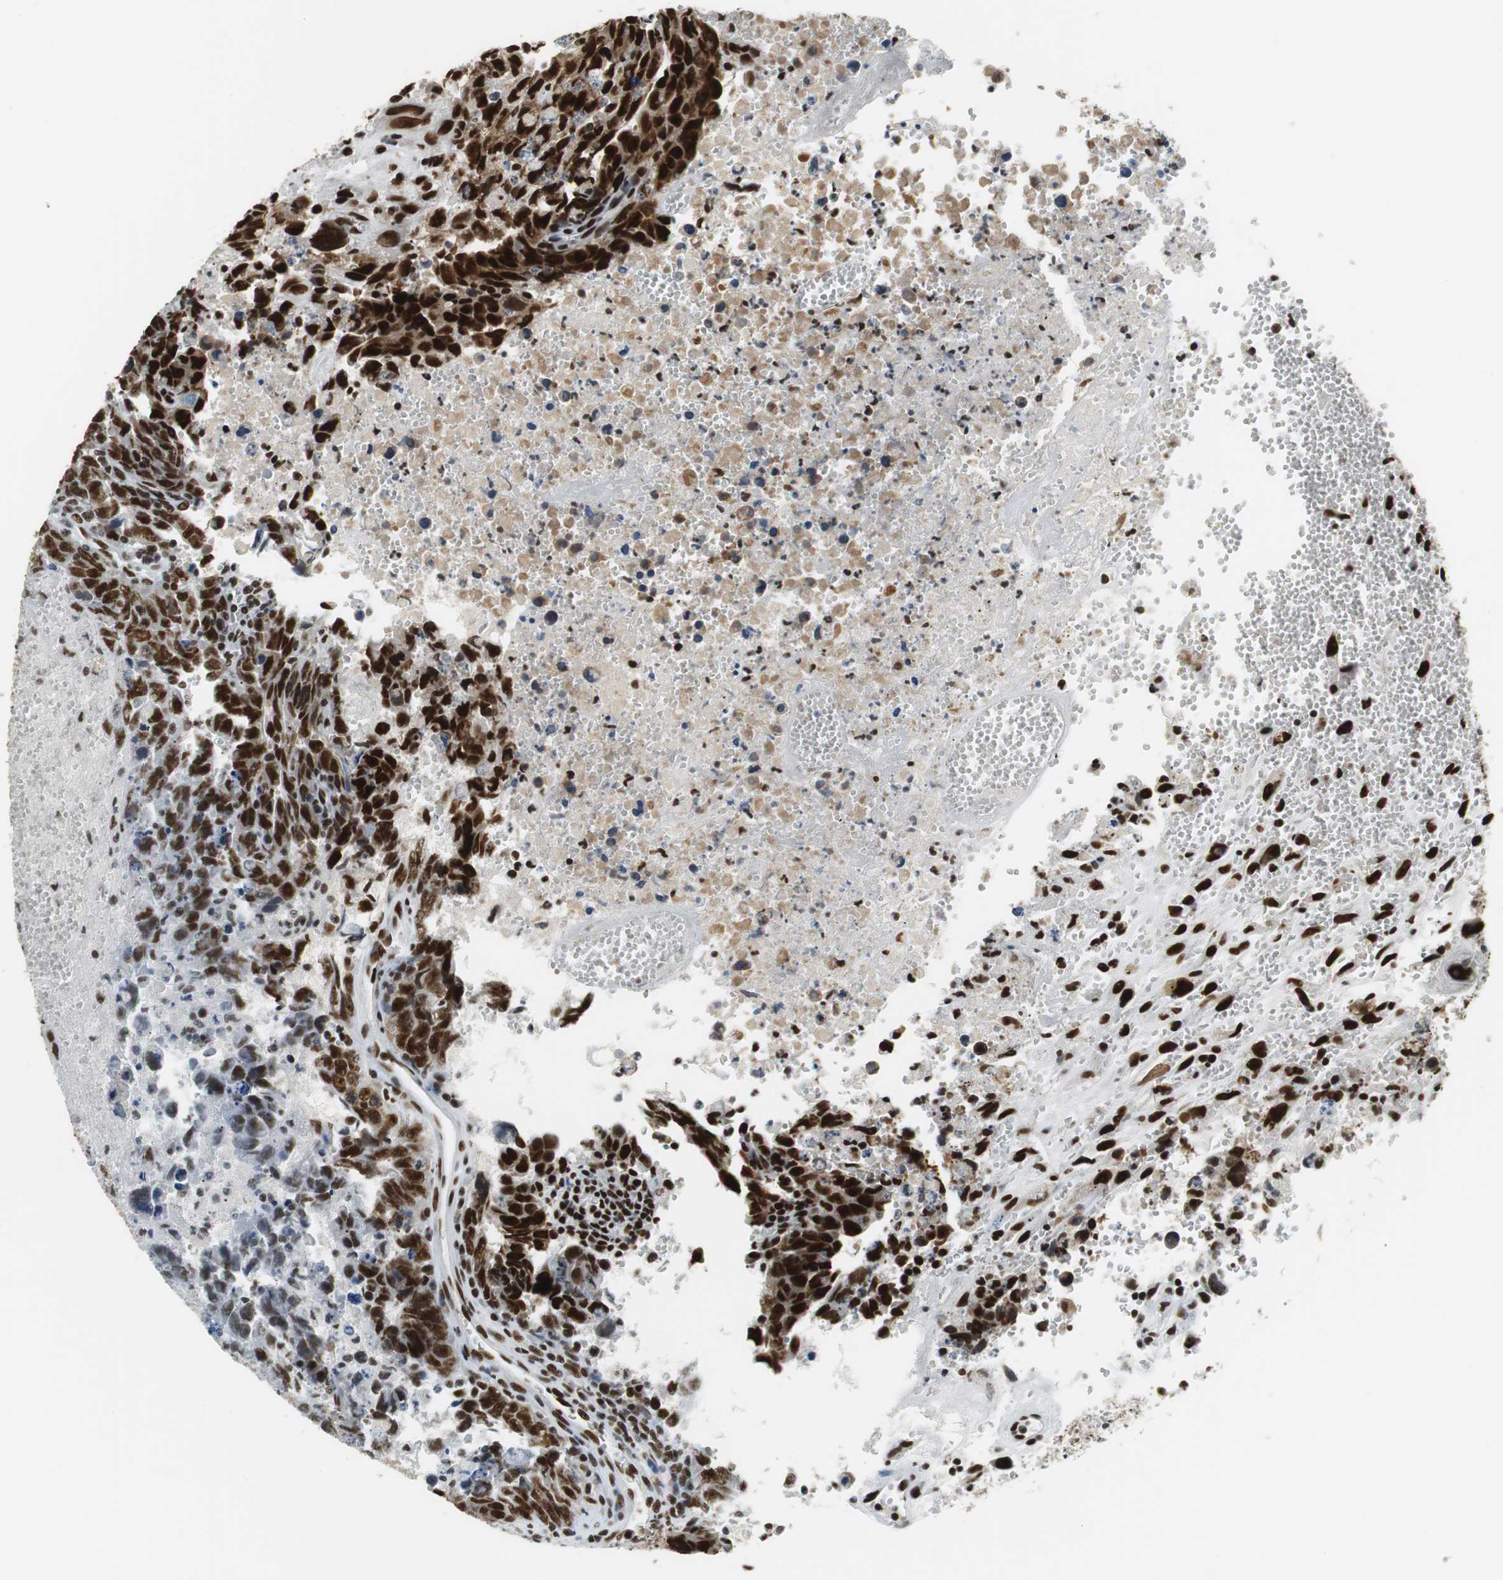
{"staining": {"intensity": "strong", "quantity": ">75%", "location": "cytoplasmic/membranous,nuclear"}, "tissue": "testis cancer", "cell_type": "Tumor cells", "image_type": "cancer", "snomed": [{"axis": "morphology", "description": "Carcinoma, Embryonal, NOS"}, {"axis": "topography", "description": "Testis"}], "caption": "This image exhibits immunohistochemistry (IHC) staining of testis cancer (embryonal carcinoma), with high strong cytoplasmic/membranous and nuclear positivity in about >75% of tumor cells.", "gene": "PRKDC", "patient": {"sex": "male", "age": 28}}